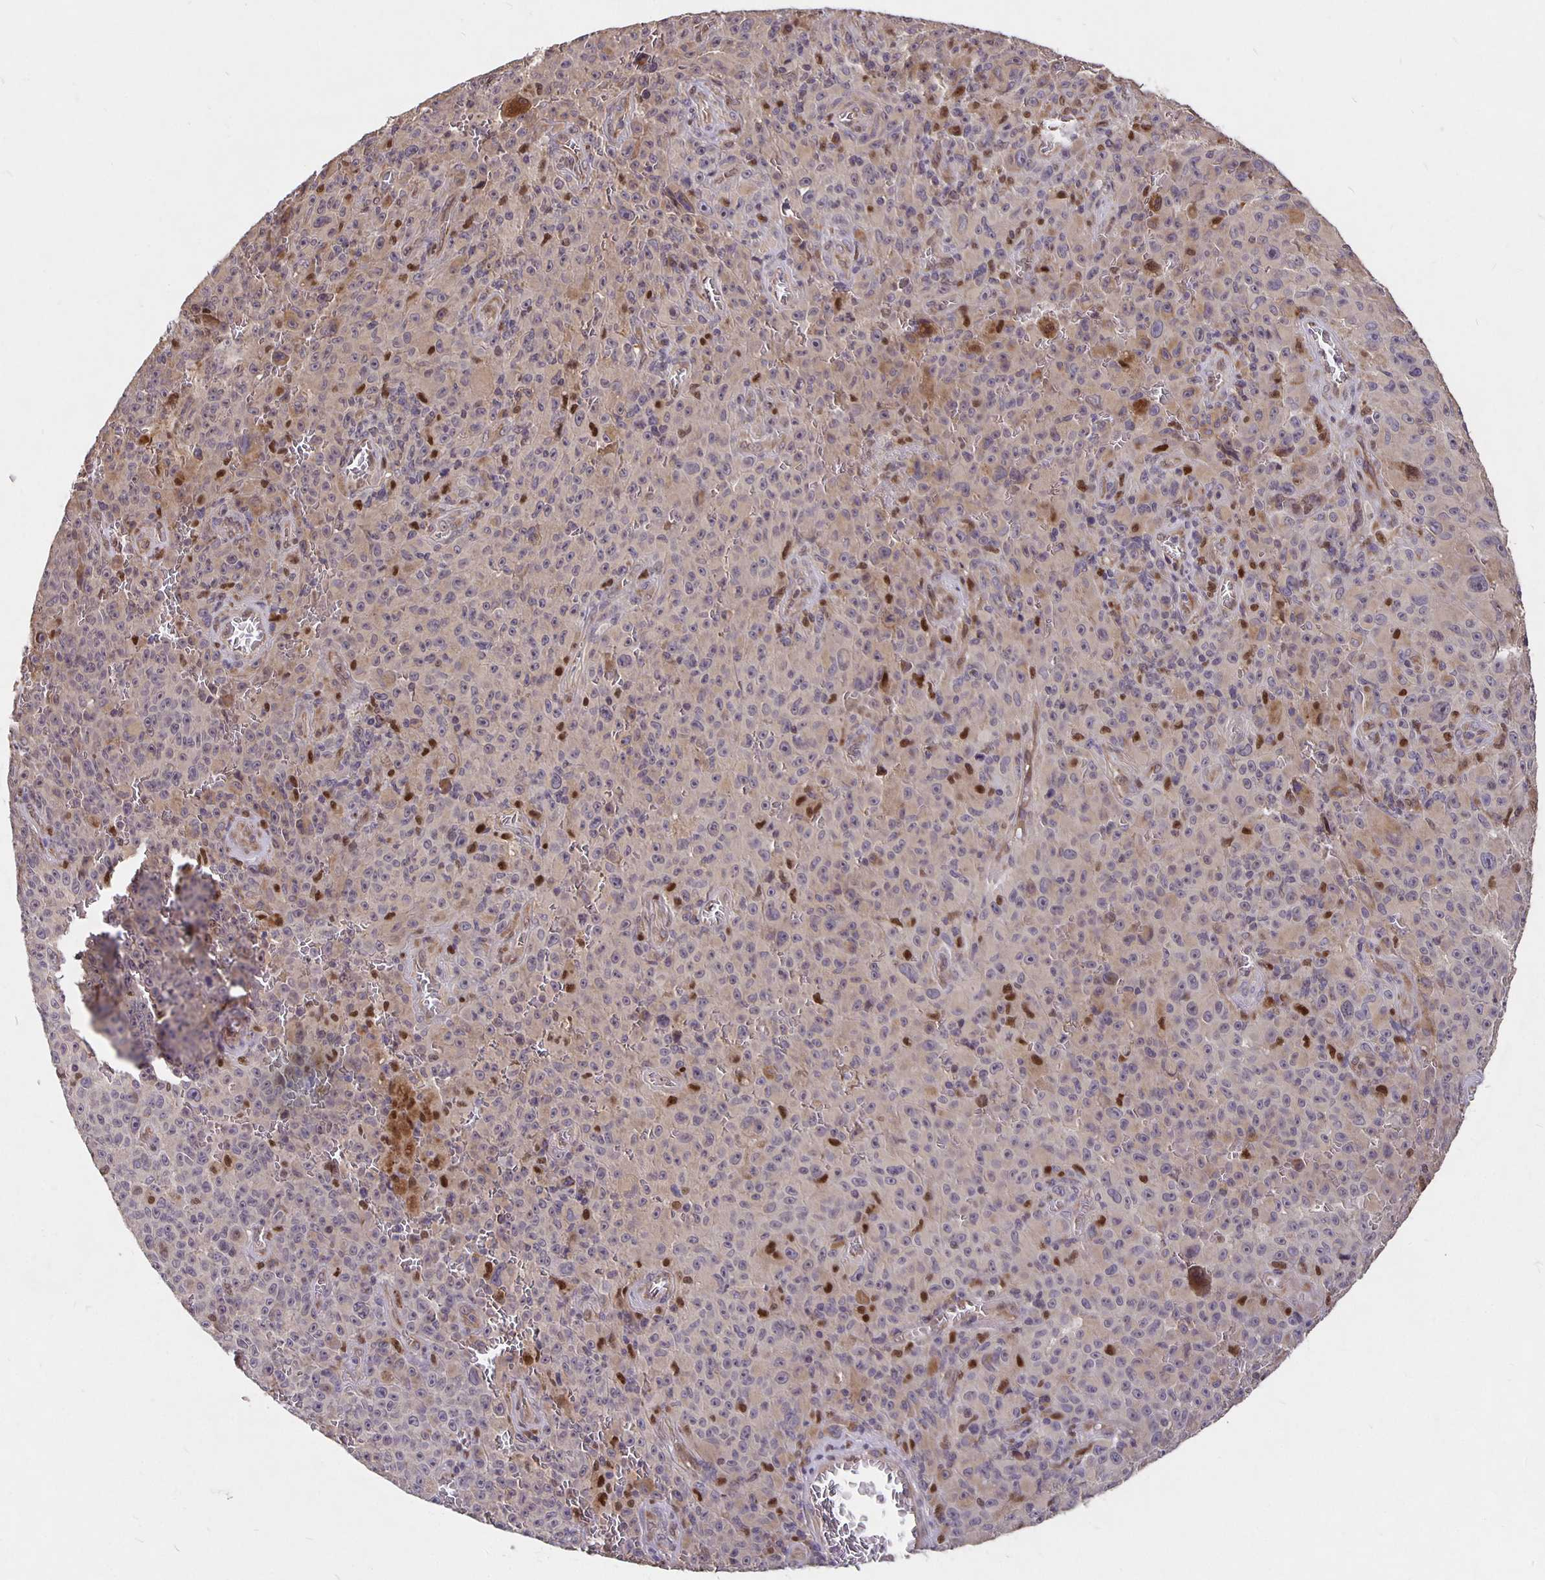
{"staining": {"intensity": "negative", "quantity": "none", "location": "none"}, "tissue": "melanoma", "cell_type": "Tumor cells", "image_type": "cancer", "snomed": [{"axis": "morphology", "description": "Malignant melanoma, NOS"}, {"axis": "topography", "description": "Skin"}], "caption": "This image is of malignant melanoma stained with immunohistochemistry (IHC) to label a protein in brown with the nuclei are counter-stained blue. There is no positivity in tumor cells.", "gene": "NOG", "patient": {"sex": "female", "age": 82}}